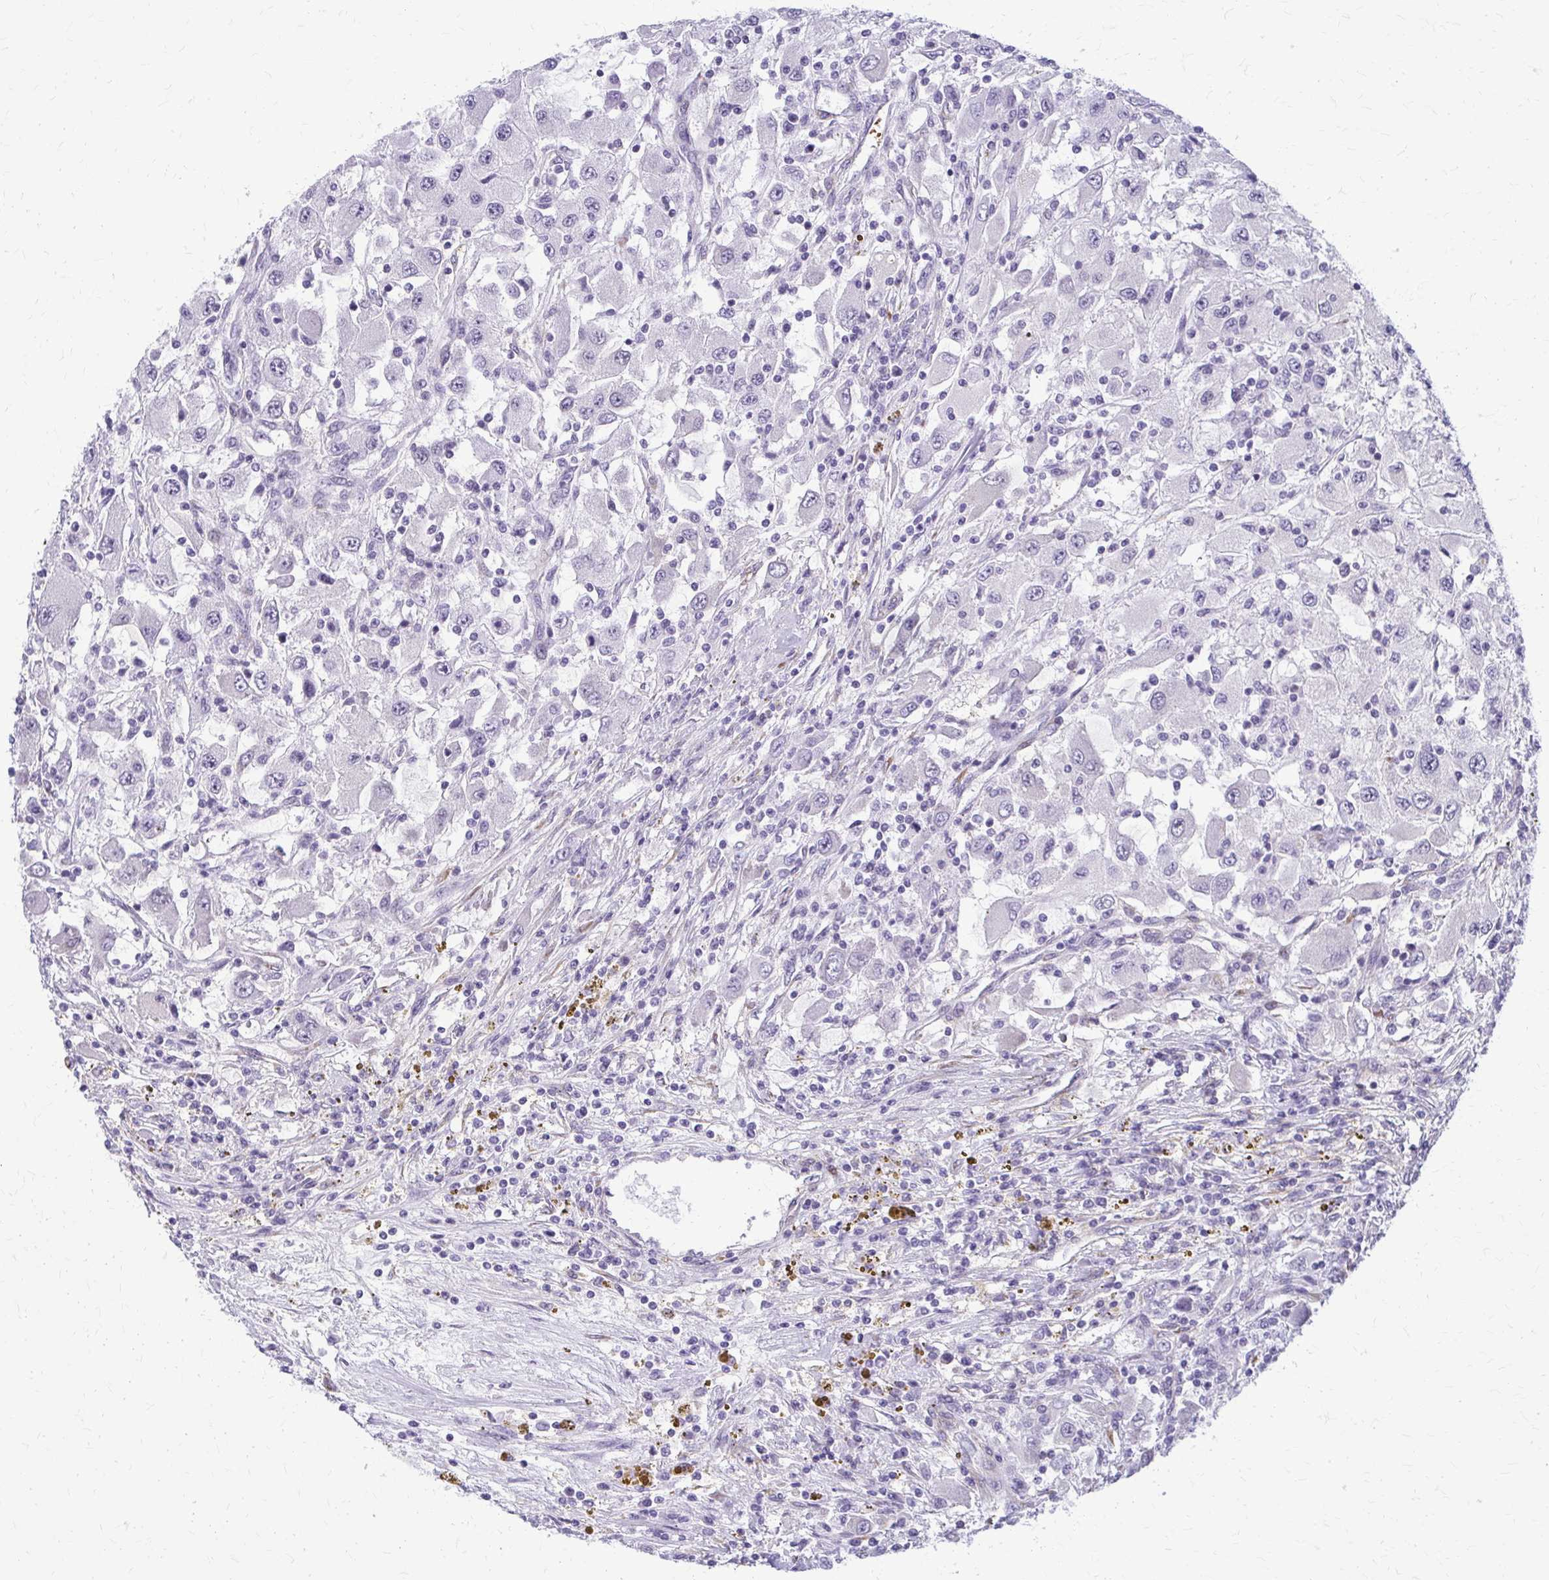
{"staining": {"intensity": "negative", "quantity": "none", "location": "none"}, "tissue": "renal cancer", "cell_type": "Tumor cells", "image_type": "cancer", "snomed": [{"axis": "morphology", "description": "Adenocarcinoma, NOS"}, {"axis": "topography", "description": "Kidney"}], "caption": "This micrograph is of adenocarcinoma (renal) stained with immunohistochemistry (IHC) to label a protein in brown with the nuclei are counter-stained blue. There is no staining in tumor cells. Brightfield microscopy of IHC stained with DAB (3,3'-diaminobenzidine) (brown) and hematoxylin (blue), captured at high magnification.", "gene": "DEPP1", "patient": {"sex": "female", "age": 67}}